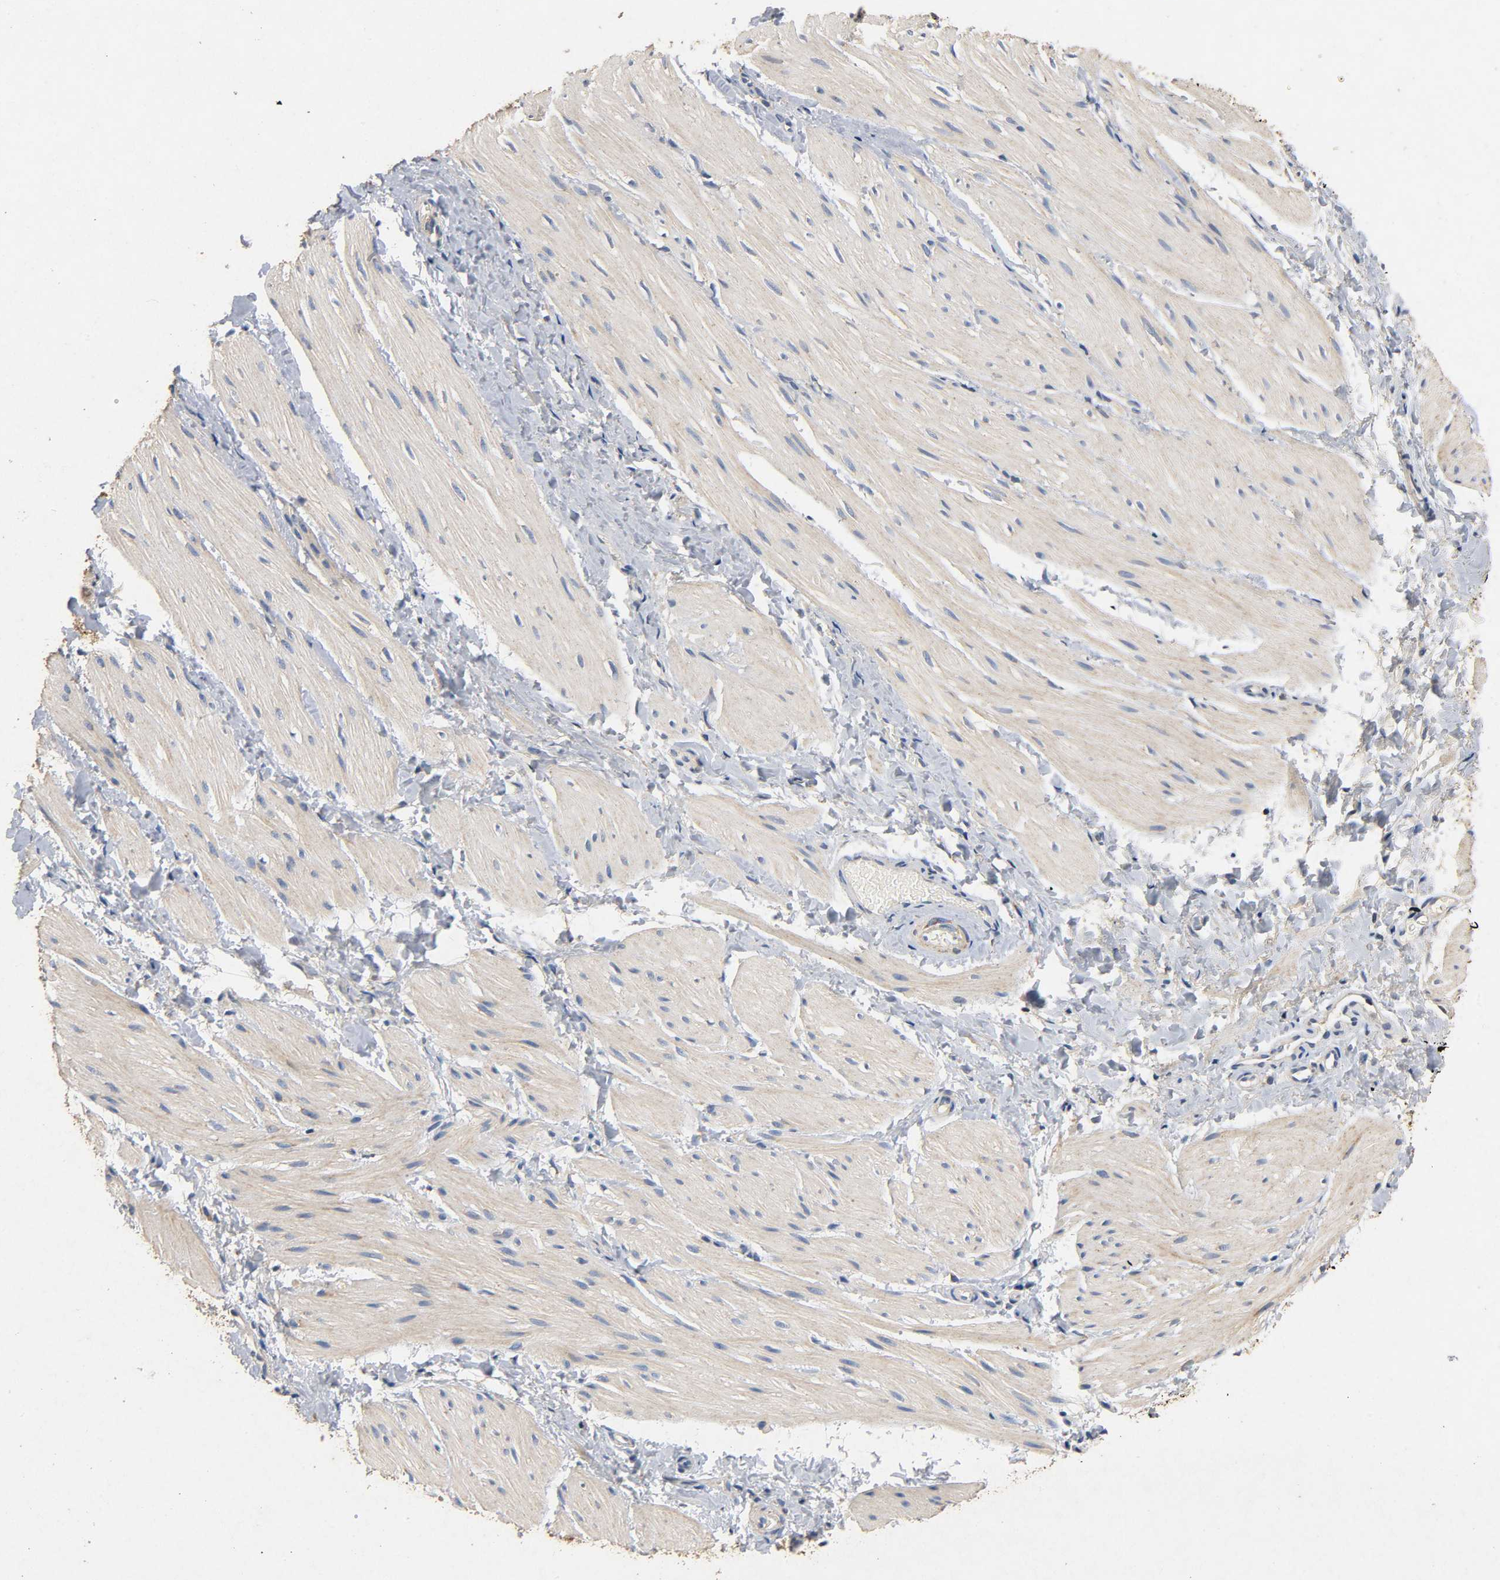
{"staining": {"intensity": "weak", "quantity": "25%-75%", "location": "cytoplasmic/membranous"}, "tissue": "smooth muscle", "cell_type": "Smooth muscle cells", "image_type": "normal", "snomed": [{"axis": "morphology", "description": "Normal tissue, NOS"}, {"axis": "topography", "description": "Smooth muscle"}], "caption": "An immunohistochemistry histopathology image of benign tissue is shown. Protein staining in brown highlights weak cytoplasmic/membranous positivity in smooth muscle within smooth muscle cells. (Brightfield microscopy of DAB IHC at high magnification).", "gene": "NDUFS3", "patient": {"sex": "male", "age": 16}}